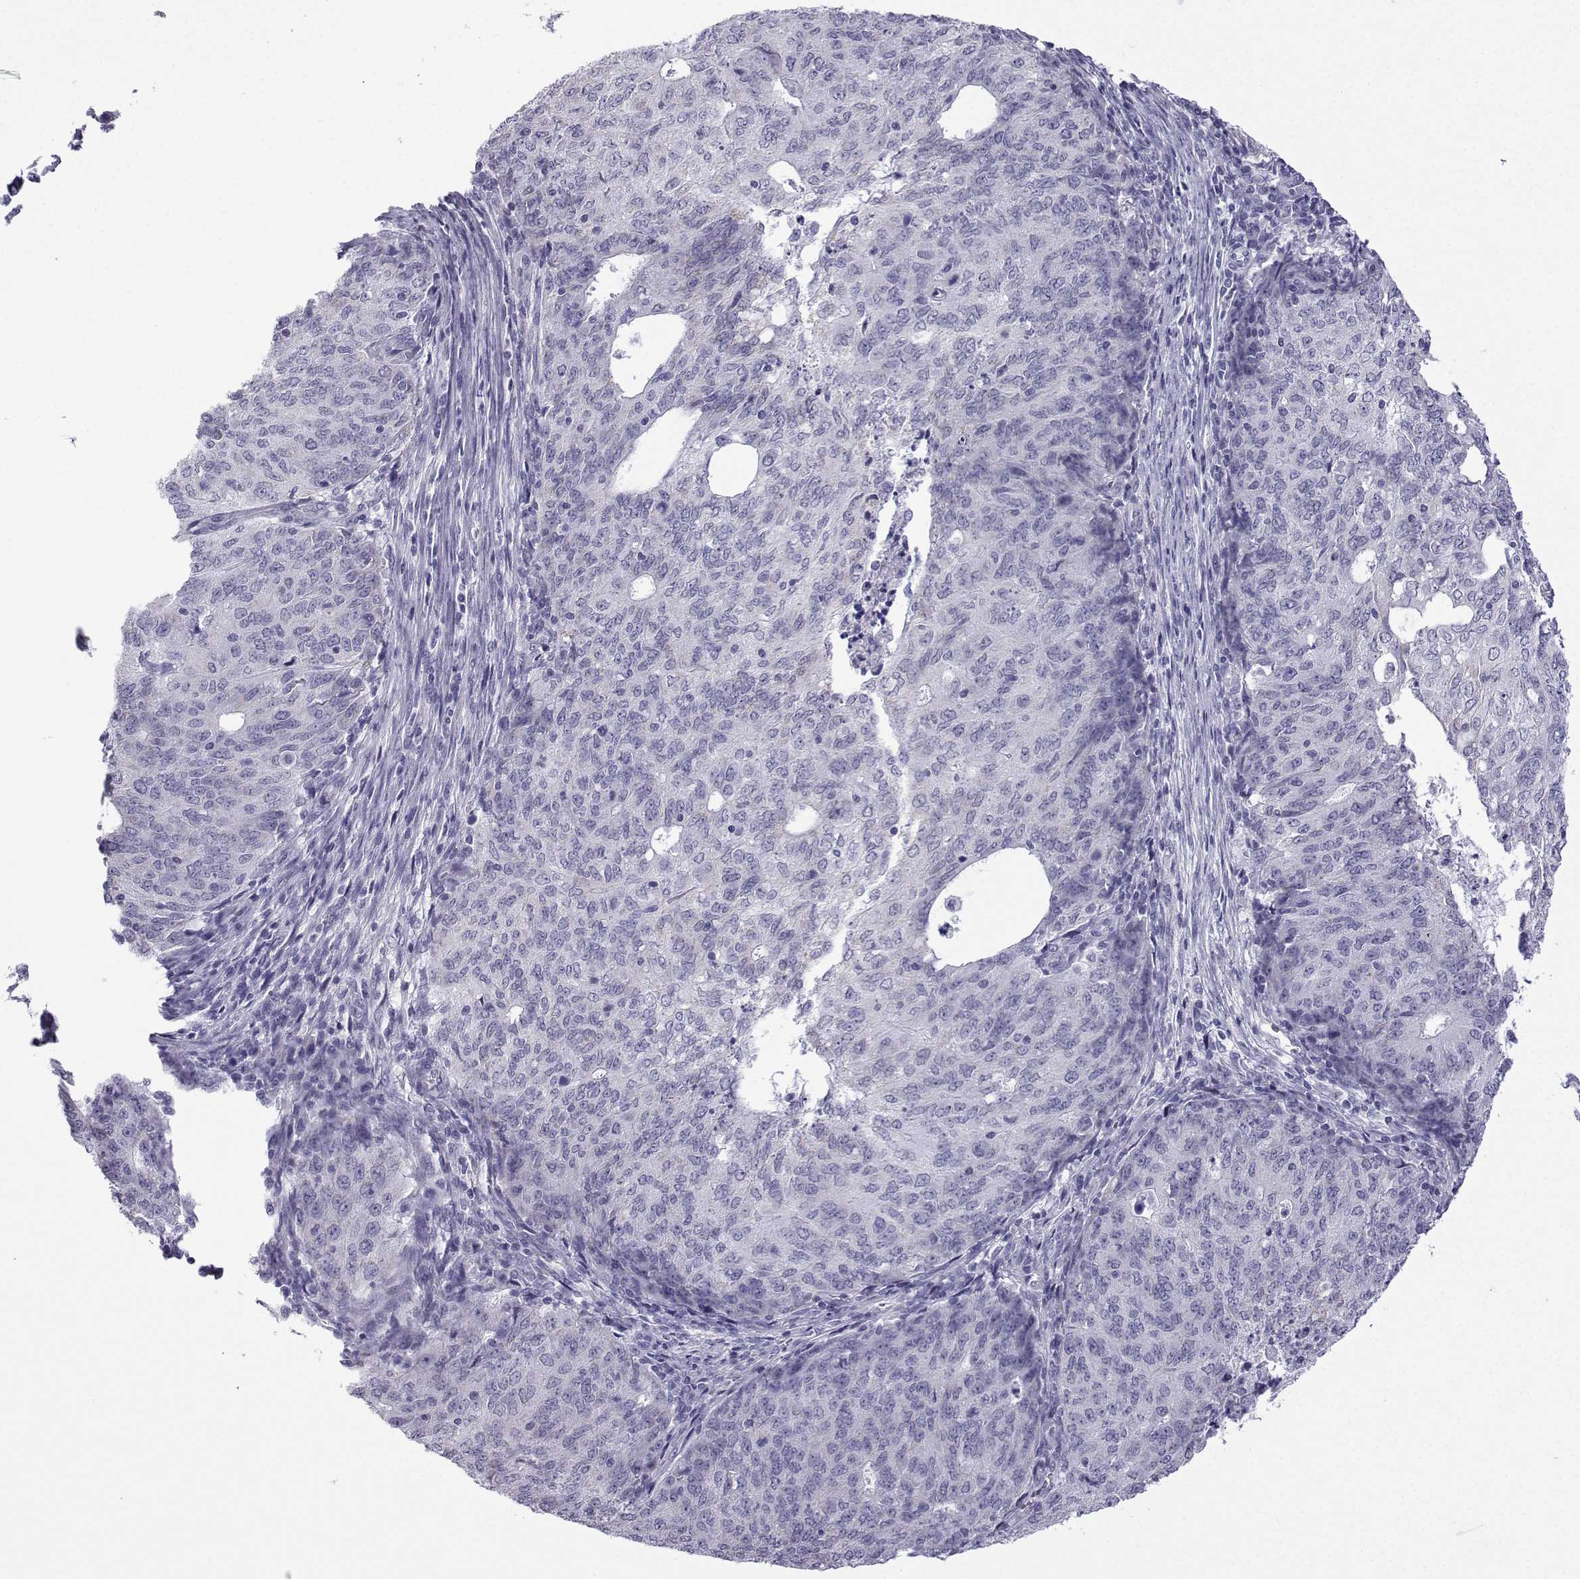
{"staining": {"intensity": "negative", "quantity": "none", "location": "none"}, "tissue": "endometrial cancer", "cell_type": "Tumor cells", "image_type": "cancer", "snomed": [{"axis": "morphology", "description": "Adenocarcinoma, NOS"}, {"axis": "topography", "description": "Endometrium"}], "caption": "This is an immunohistochemistry (IHC) image of adenocarcinoma (endometrial). There is no expression in tumor cells.", "gene": "ACRBP", "patient": {"sex": "female", "age": 82}}